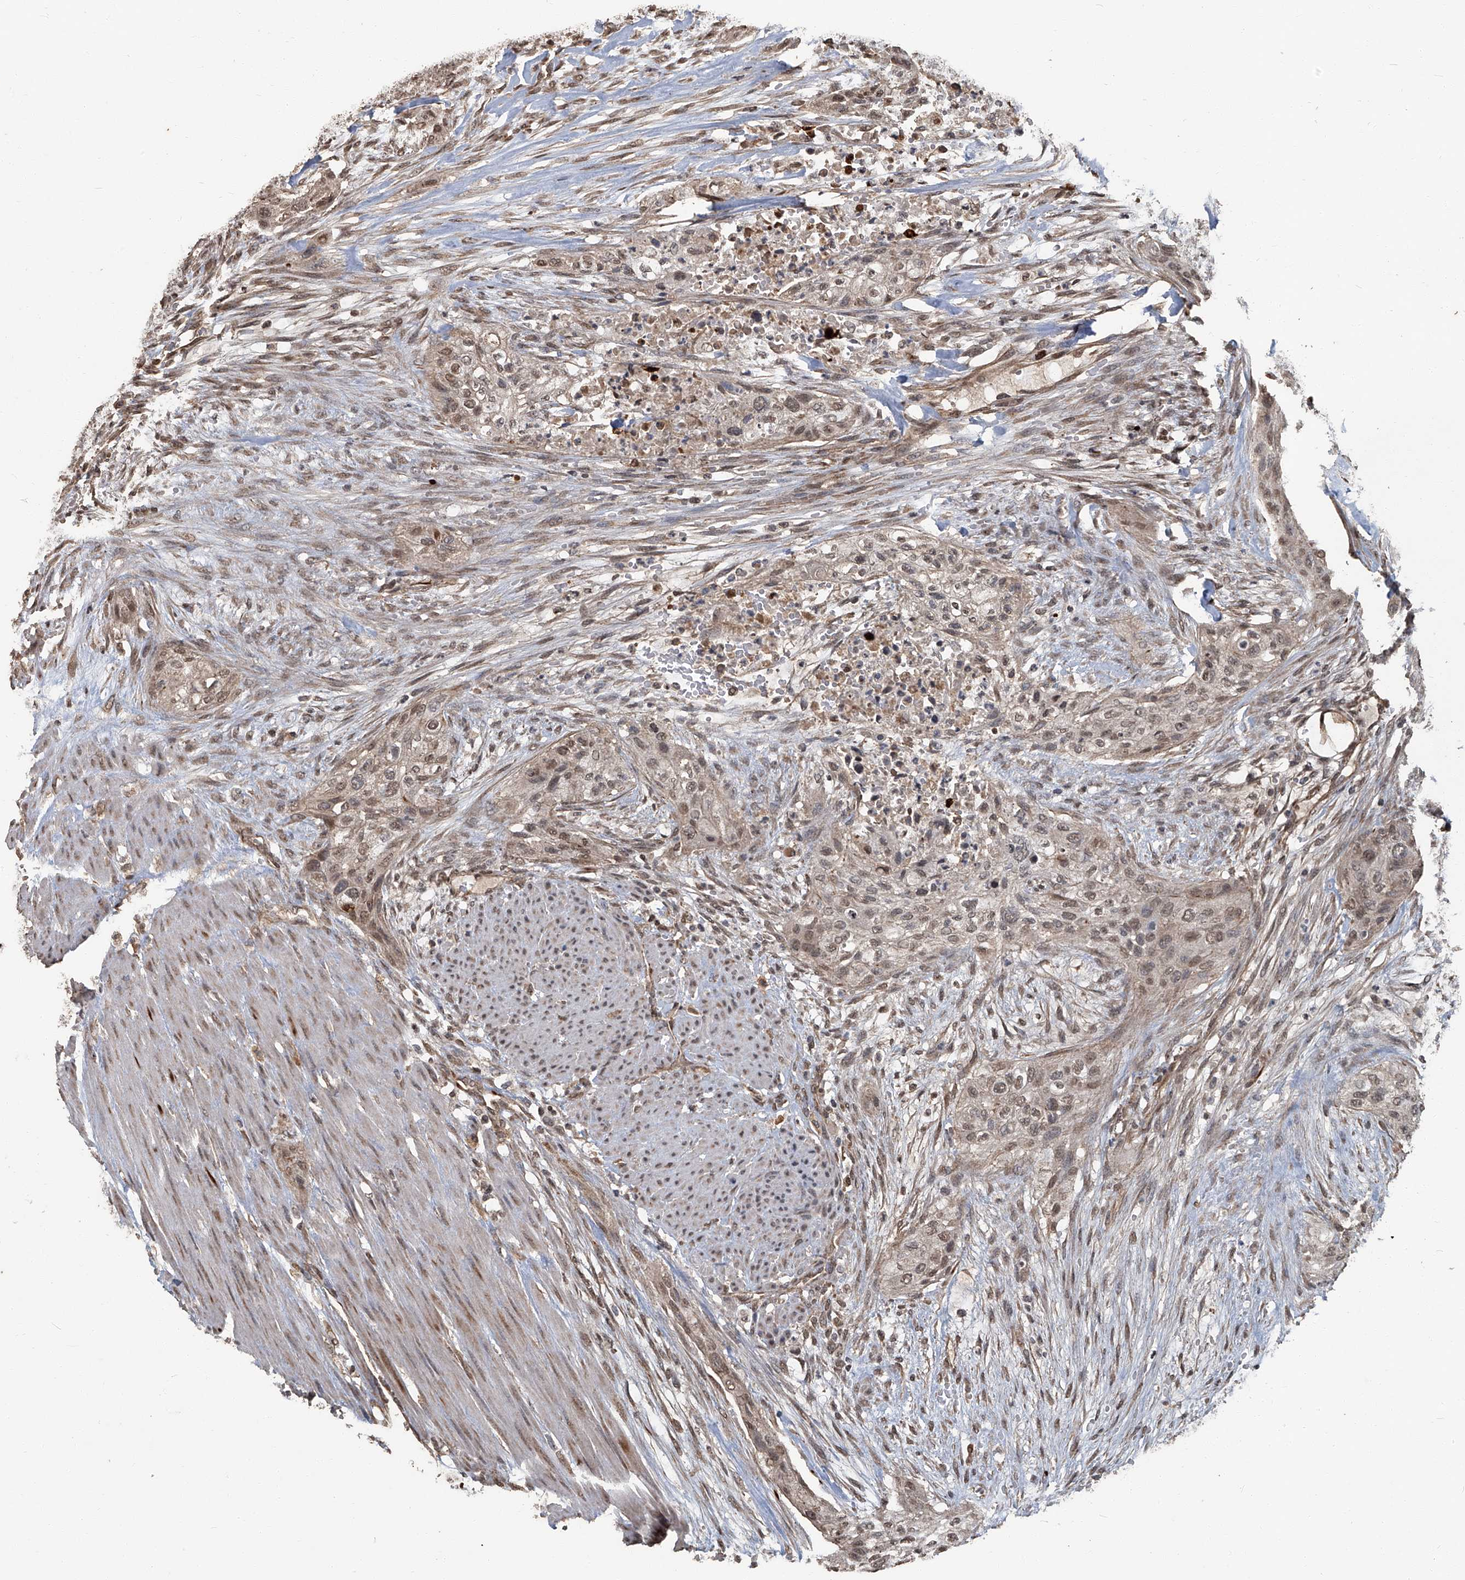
{"staining": {"intensity": "weak", "quantity": ">75%", "location": "nuclear"}, "tissue": "urothelial cancer", "cell_type": "Tumor cells", "image_type": "cancer", "snomed": [{"axis": "morphology", "description": "Urothelial carcinoma, High grade"}, {"axis": "topography", "description": "Urinary bladder"}], "caption": "Immunohistochemical staining of urothelial cancer displays low levels of weak nuclear positivity in approximately >75% of tumor cells.", "gene": "GPR132", "patient": {"sex": "male", "age": 35}}